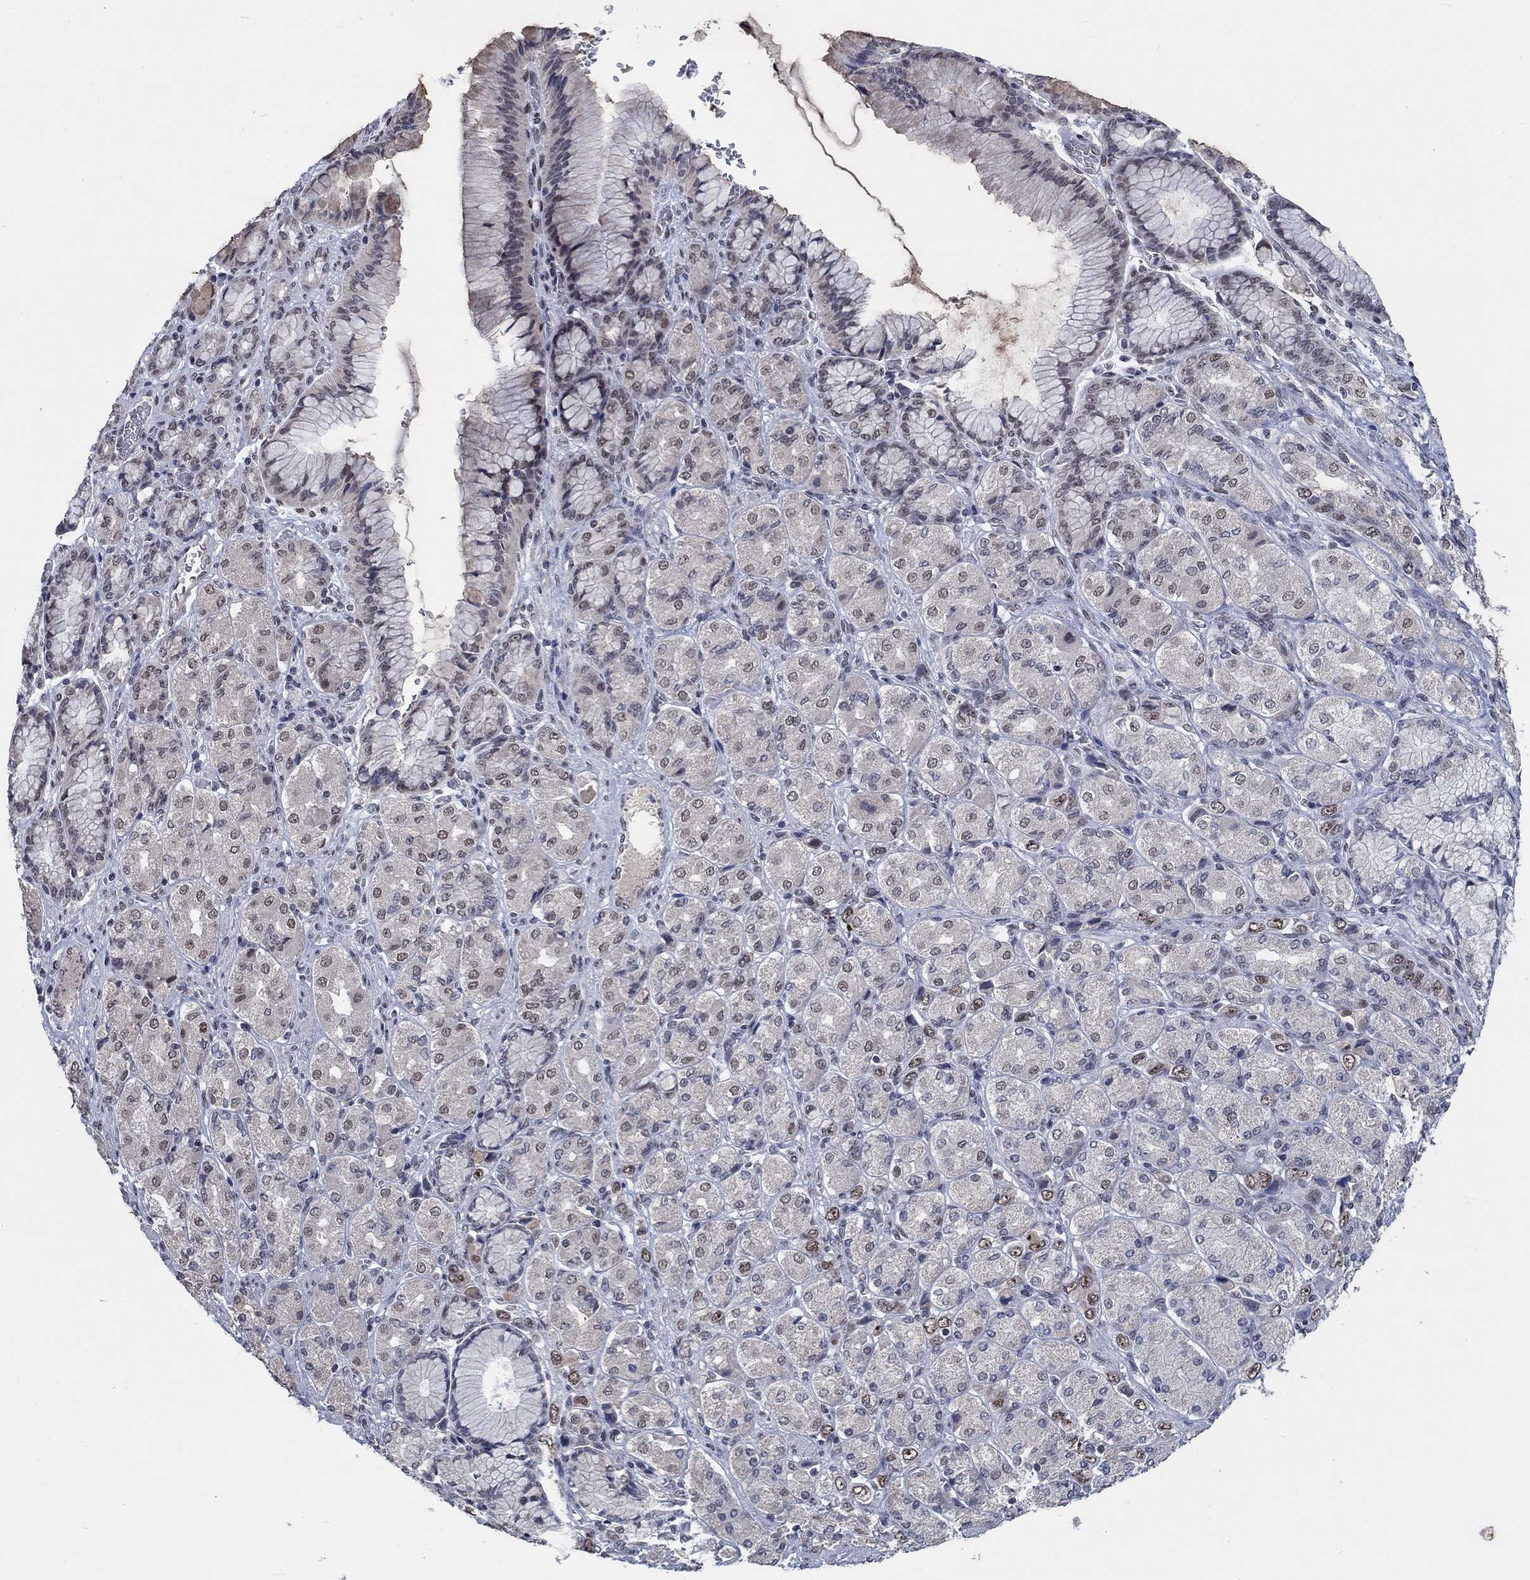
{"staining": {"intensity": "weak", "quantity": "25%-75%", "location": "nuclear"}, "tissue": "stomach cancer", "cell_type": "Tumor cells", "image_type": "cancer", "snomed": [{"axis": "morphology", "description": "Normal tissue, NOS"}, {"axis": "morphology", "description": "Adenocarcinoma, NOS"}, {"axis": "morphology", "description": "Adenocarcinoma, High grade"}, {"axis": "topography", "description": "Stomach, upper"}, {"axis": "topography", "description": "Stomach"}], "caption": "A brown stain highlights weak nuclear staining of a protein in adenocarcinoma (stomach) tumor cells. Nuclei are stained in blue.", "gene": "HTN1", "patient": {"sex": "female", "age": 65}}